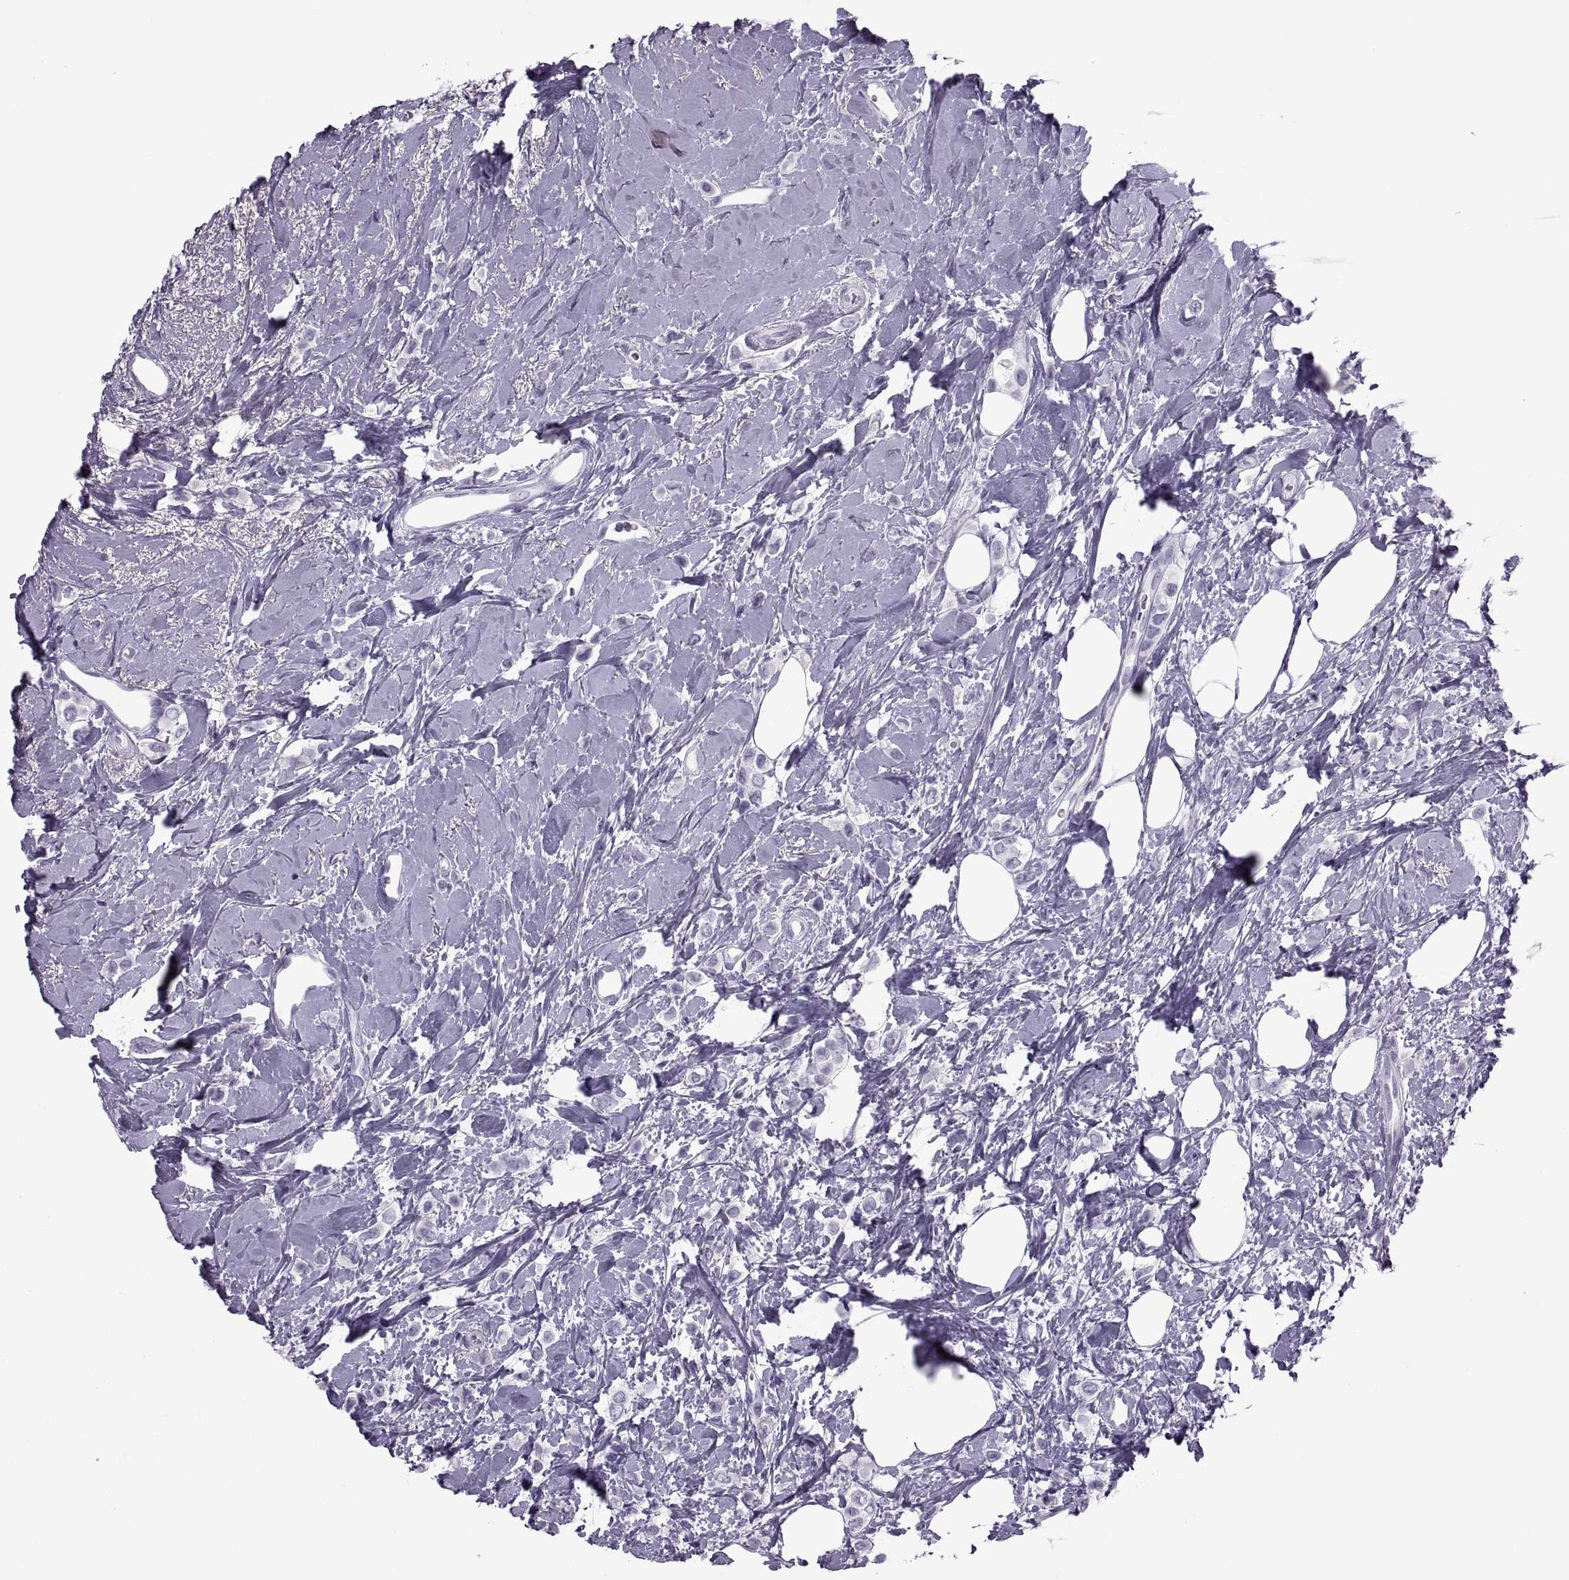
{"staining": {"intensity": "negative", "quantity": "none", "location": "none"}, "tissue": "breast cancer", "cell_type": "Tumor cells", "image_type": "cancer", "snomed": [{"axis": "morphology", "description": "Lobular carcinoma"}, {"axis": "topography", "description": "Breast"}], "caption": "A micrograph of breast cancer (lobular carcinoma) stained for a protein exhibits no brown staining in tumor cells. Nuclei are stained in blue.", "gene": "FAM24A", "patient": {"sex": "female", "age": 66}}